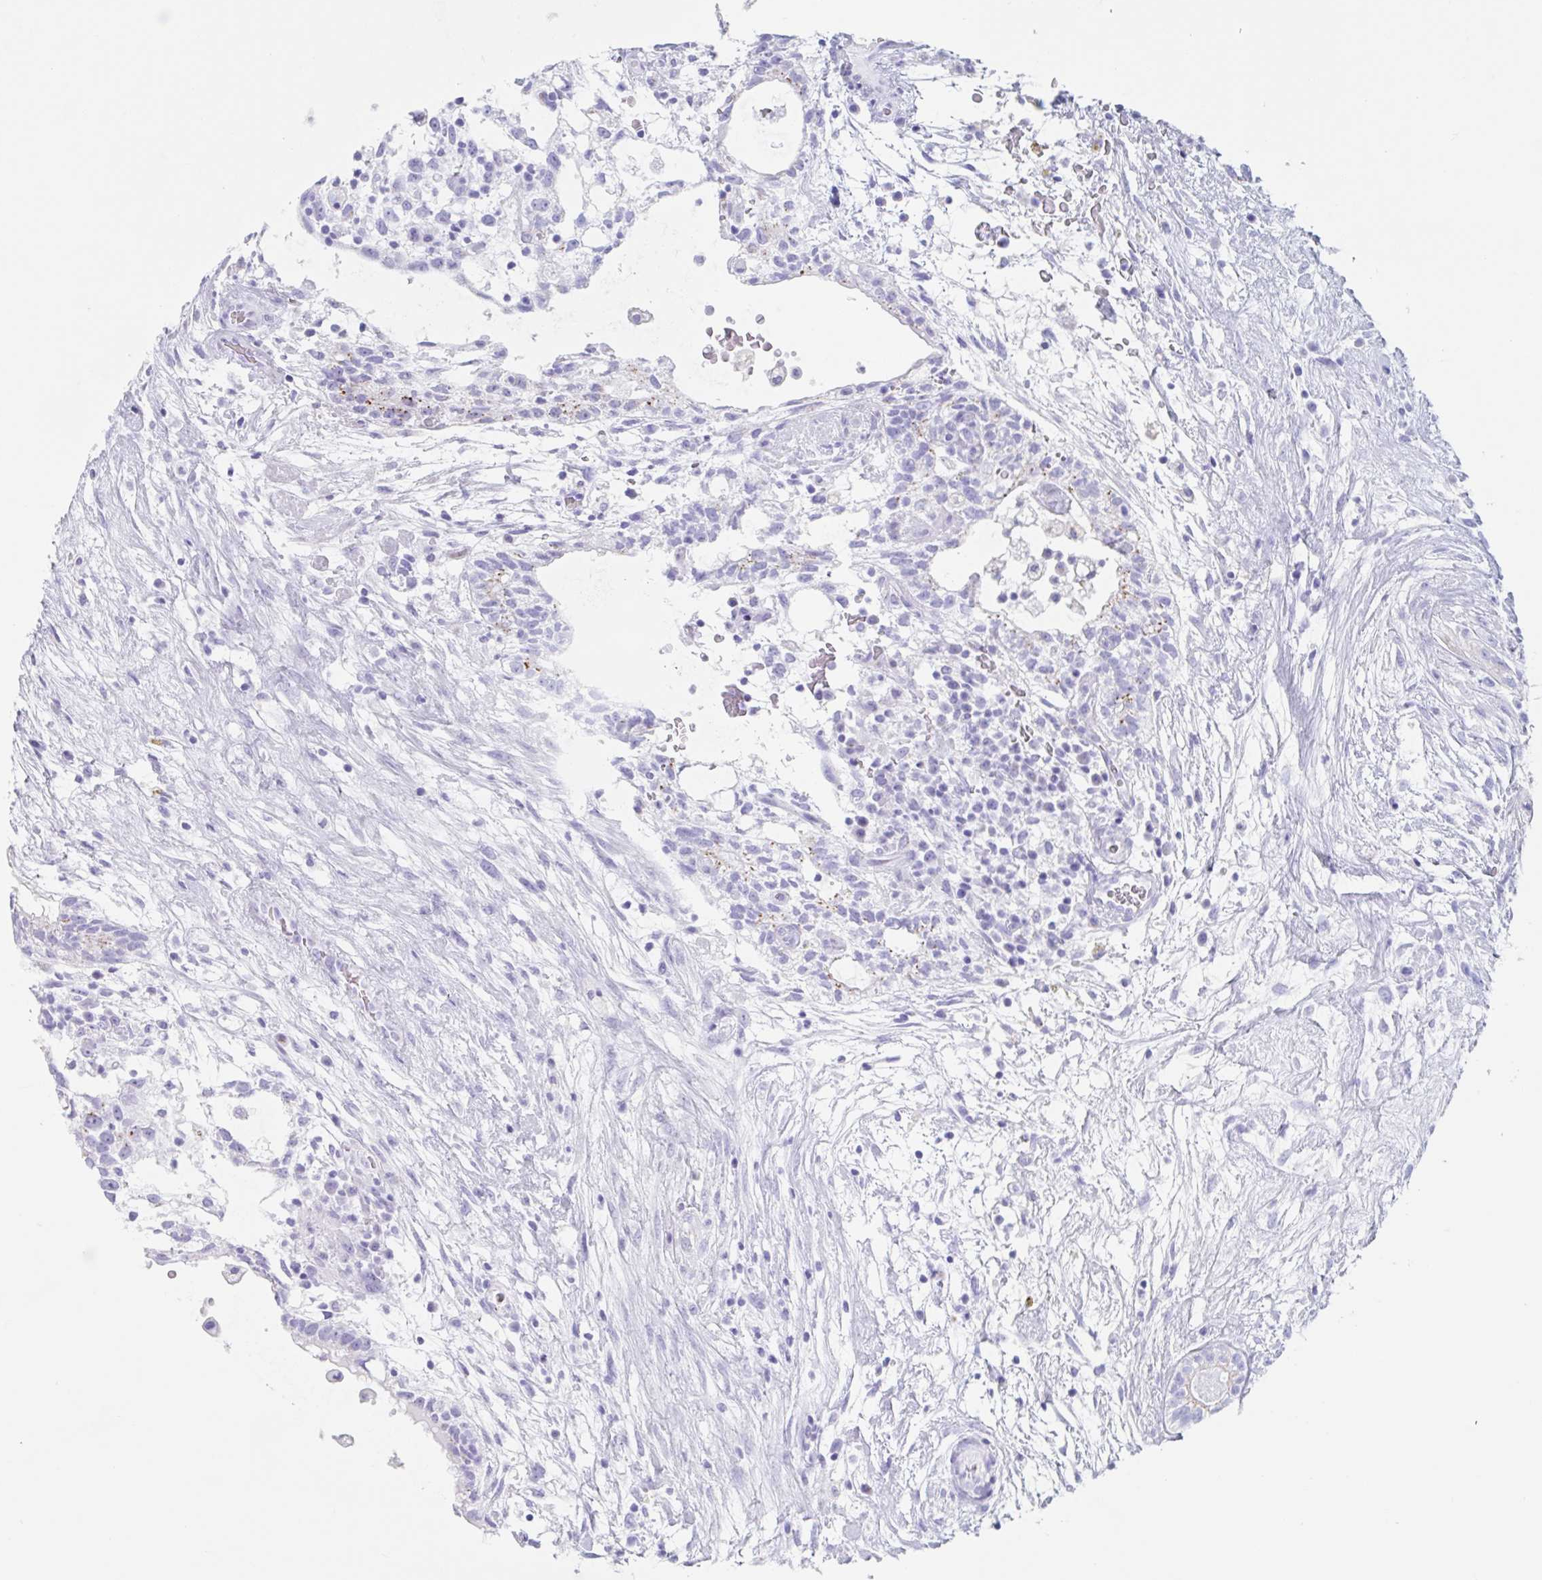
{"staining": {"intensity": "negative", "quantity": "none", "location": "none"}, "tissue": "testis cancer", "cell_type": "Tumor cells", "image_type": "cancer", "snomed": [{"axis": "morphology", "description": "Carcinoma, Embryonal, NOS"}, {"axis": "topography", "description": "Testis"}], "caption": "Tumor cells show no significant expression in testis cancer (embryonal carcinoma).", "gene": "CPTP", "patient": {"sex": "male", "age": 32}}